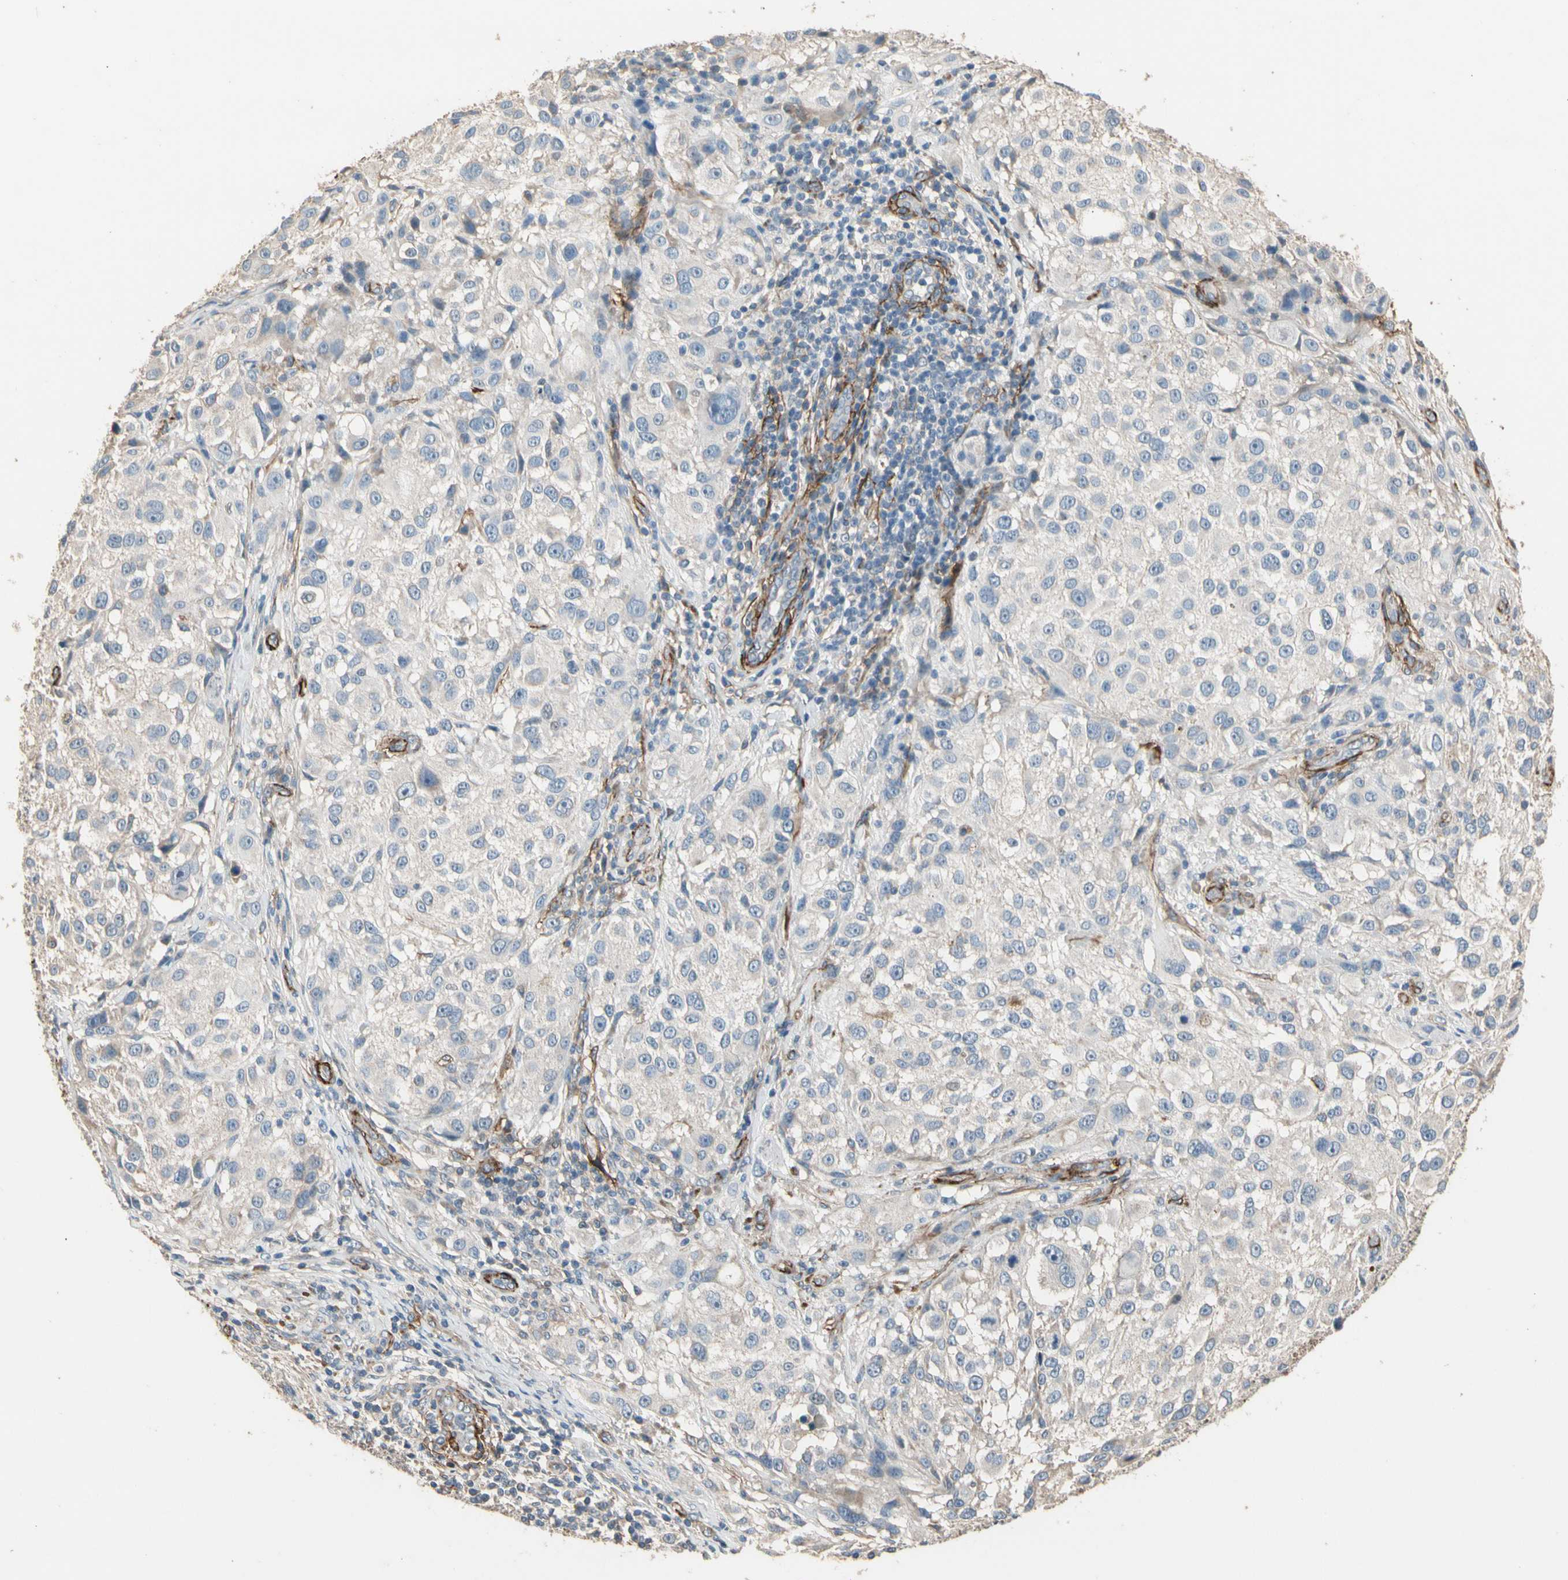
{"staining": {"intensity": "weak", "quantity": ">75%", "location": "cytoplasmic/membranous"}, "tissue": "melanoma", "cell_type": "Tumor cells", "image_type": "cancer", "snomed": [{"axis": "morphology", "description": "Necrosis, NOS"}, {"axis": "morphology", "description": "Malignant melanoma, NOS"}, {"axis": "topography", "description": "Skin"}], "caption": "Malignant melanoma tissue reveals weak cytoplasmic/membranous staining in about >75% of tumor cells", "gene": "SUSD2", "patient": {"sex": "female", "age": 87}}